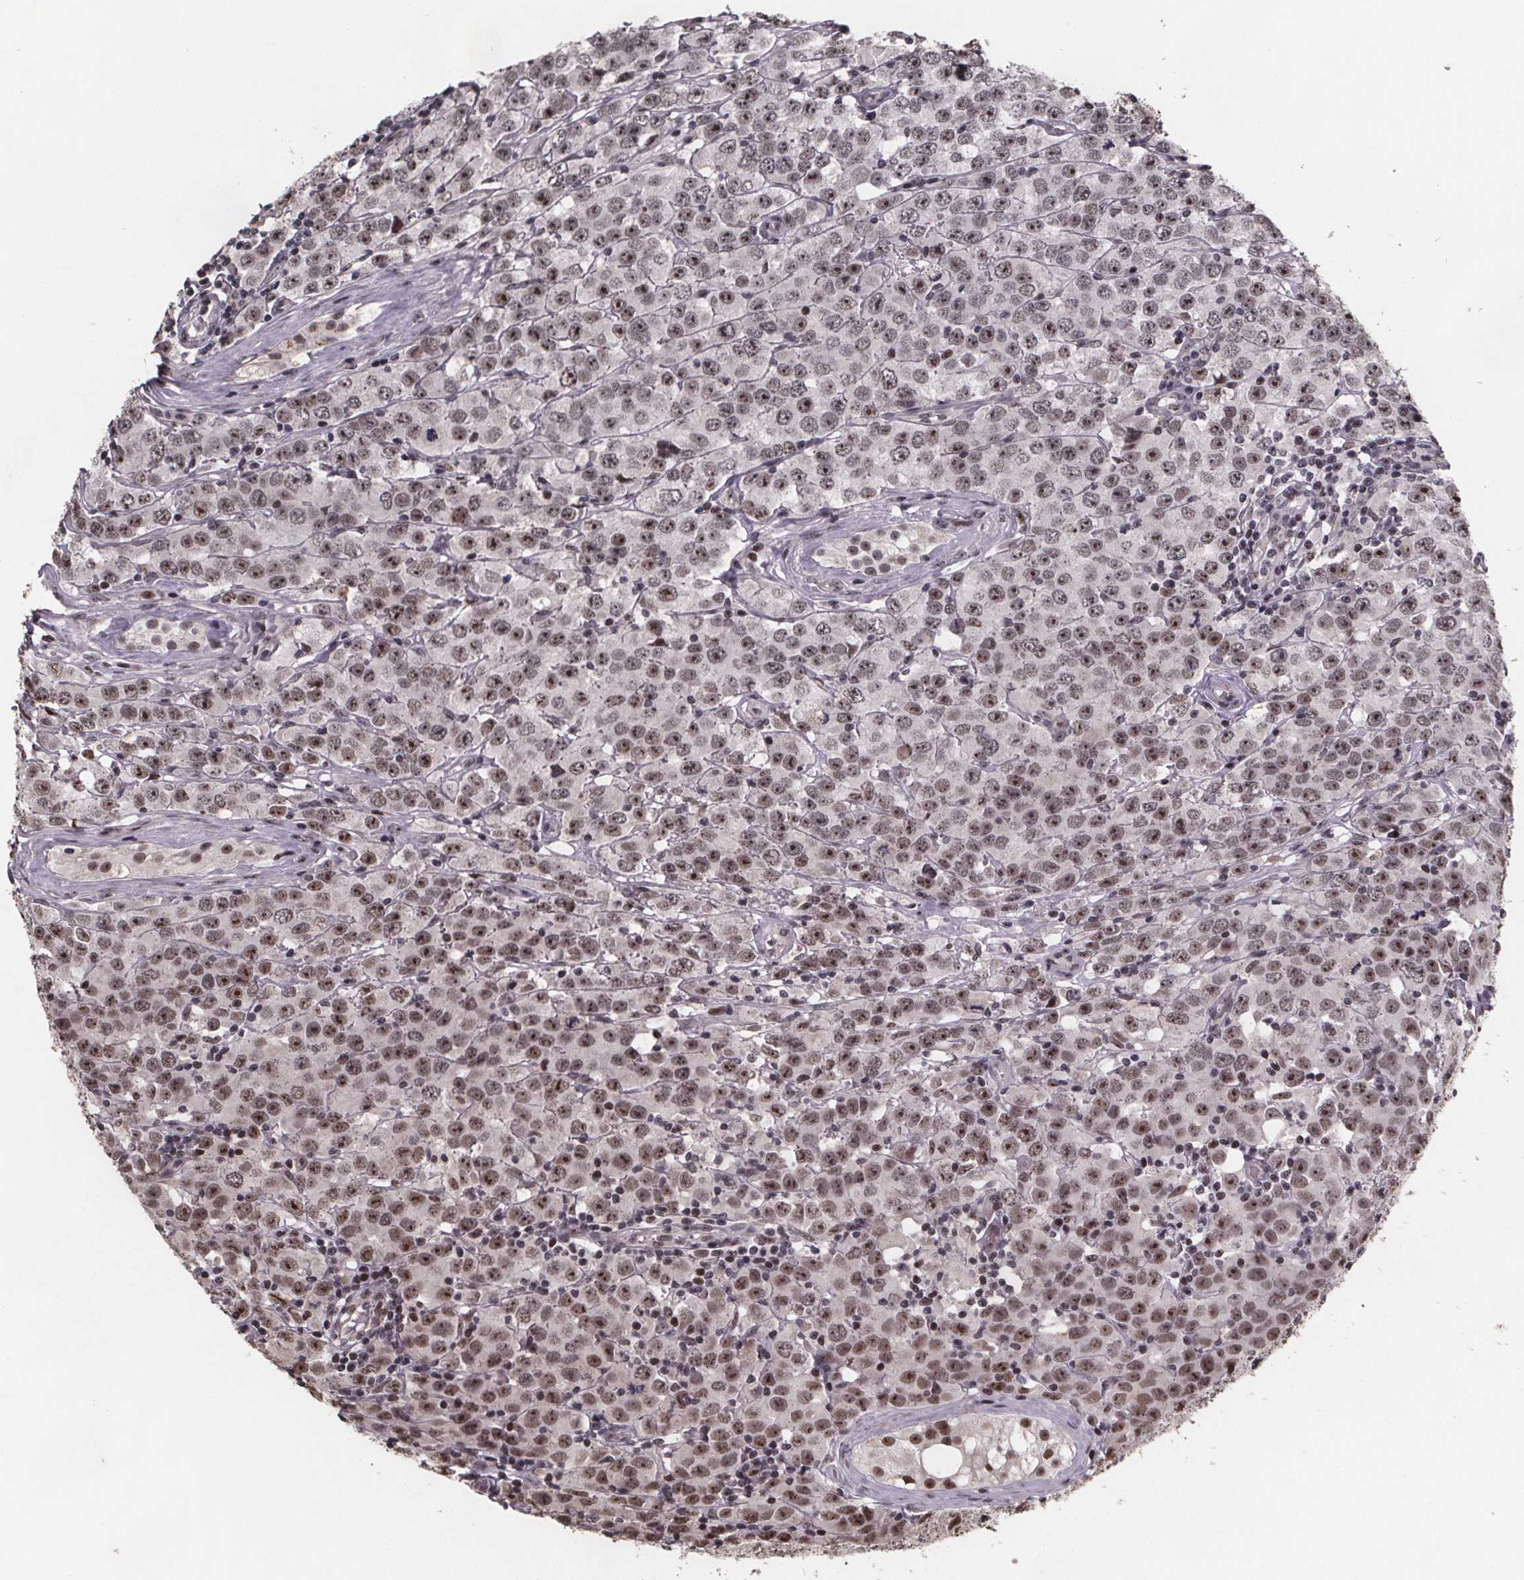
{"staining": {"intensity": "moderate", "quantity": ">75%", "location": "nuclear"}, "tissue": "testis cancer", "cell_type": "Tumor cells", "image_type": "cancer", "snomed": [{"axis": "morphology", "description": "Seminoma, NOS"}, {"axis": "topography", "description": "Testis"}], "caption": "Seminoma (testis) was stained to show a protein in brown. There is medium levels of moderate nuclear expression in about >75% of tumor cells.", "gene": "U2SURP", "patient": {"sex": "male", "age": 52}}